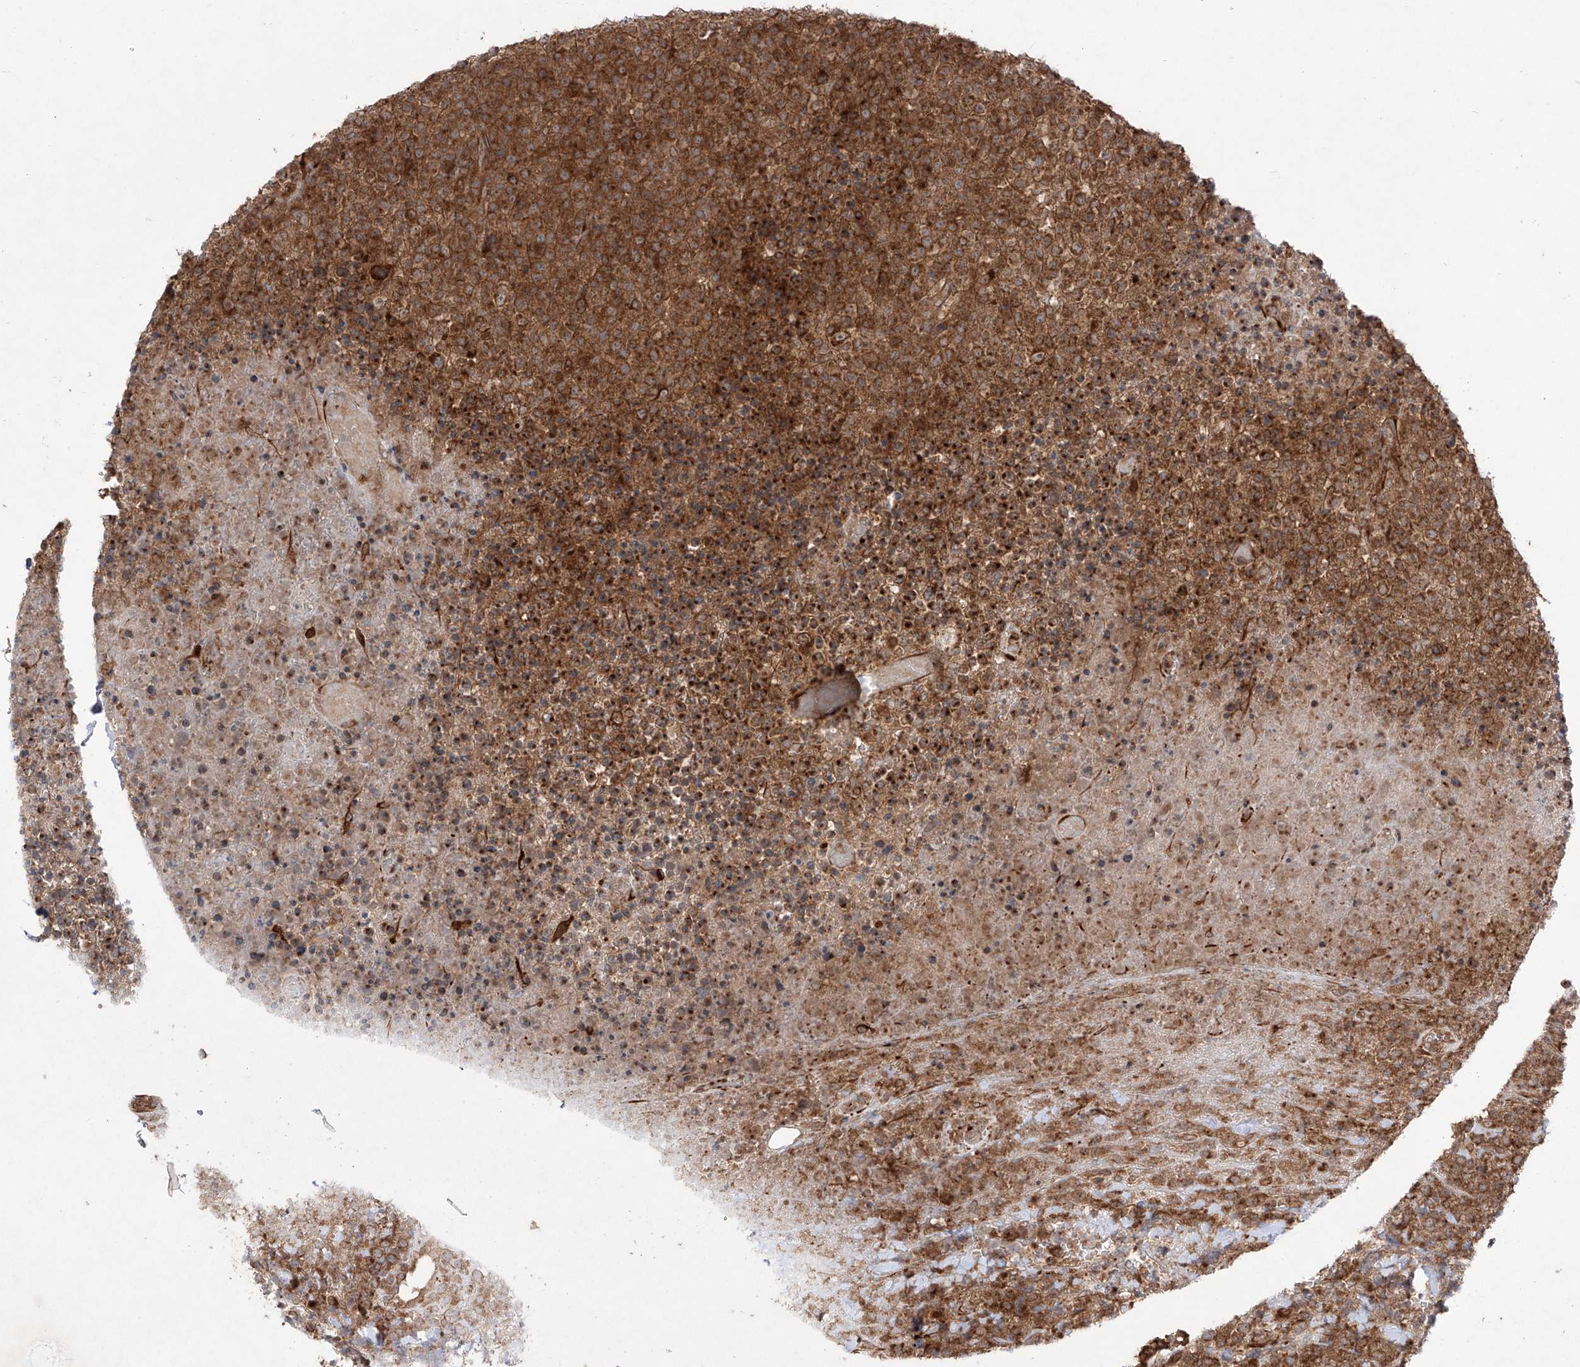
{"staining": {"intensity": "strong", "quantity": ">75%", "location": "cytoplasmic/membranous"}, "tissue": "lymphoma", "cell_type": "Tumor cells", "image_type": "cancer", "snomed": [{"axis": "morphology", "description": "Malignant lymphoma, non-Hodgkin's type, High grade"}, {"axis": "topography", "description": "Lymph node"}], "caption": "High-magnification brightfield microscopy of lymphoma stained with DAB (3,3'-diaminobenzidine) (brown) and counterstained with hematoxylin (blue). tumor cells exhibit strong cytoplasmic/membranous positivity is present in approximately>75% of cells. (IHC, brightfield microscopy, high magnification).", "gene": "YKT6", "patient": {"sex": "male", "age": 13}}